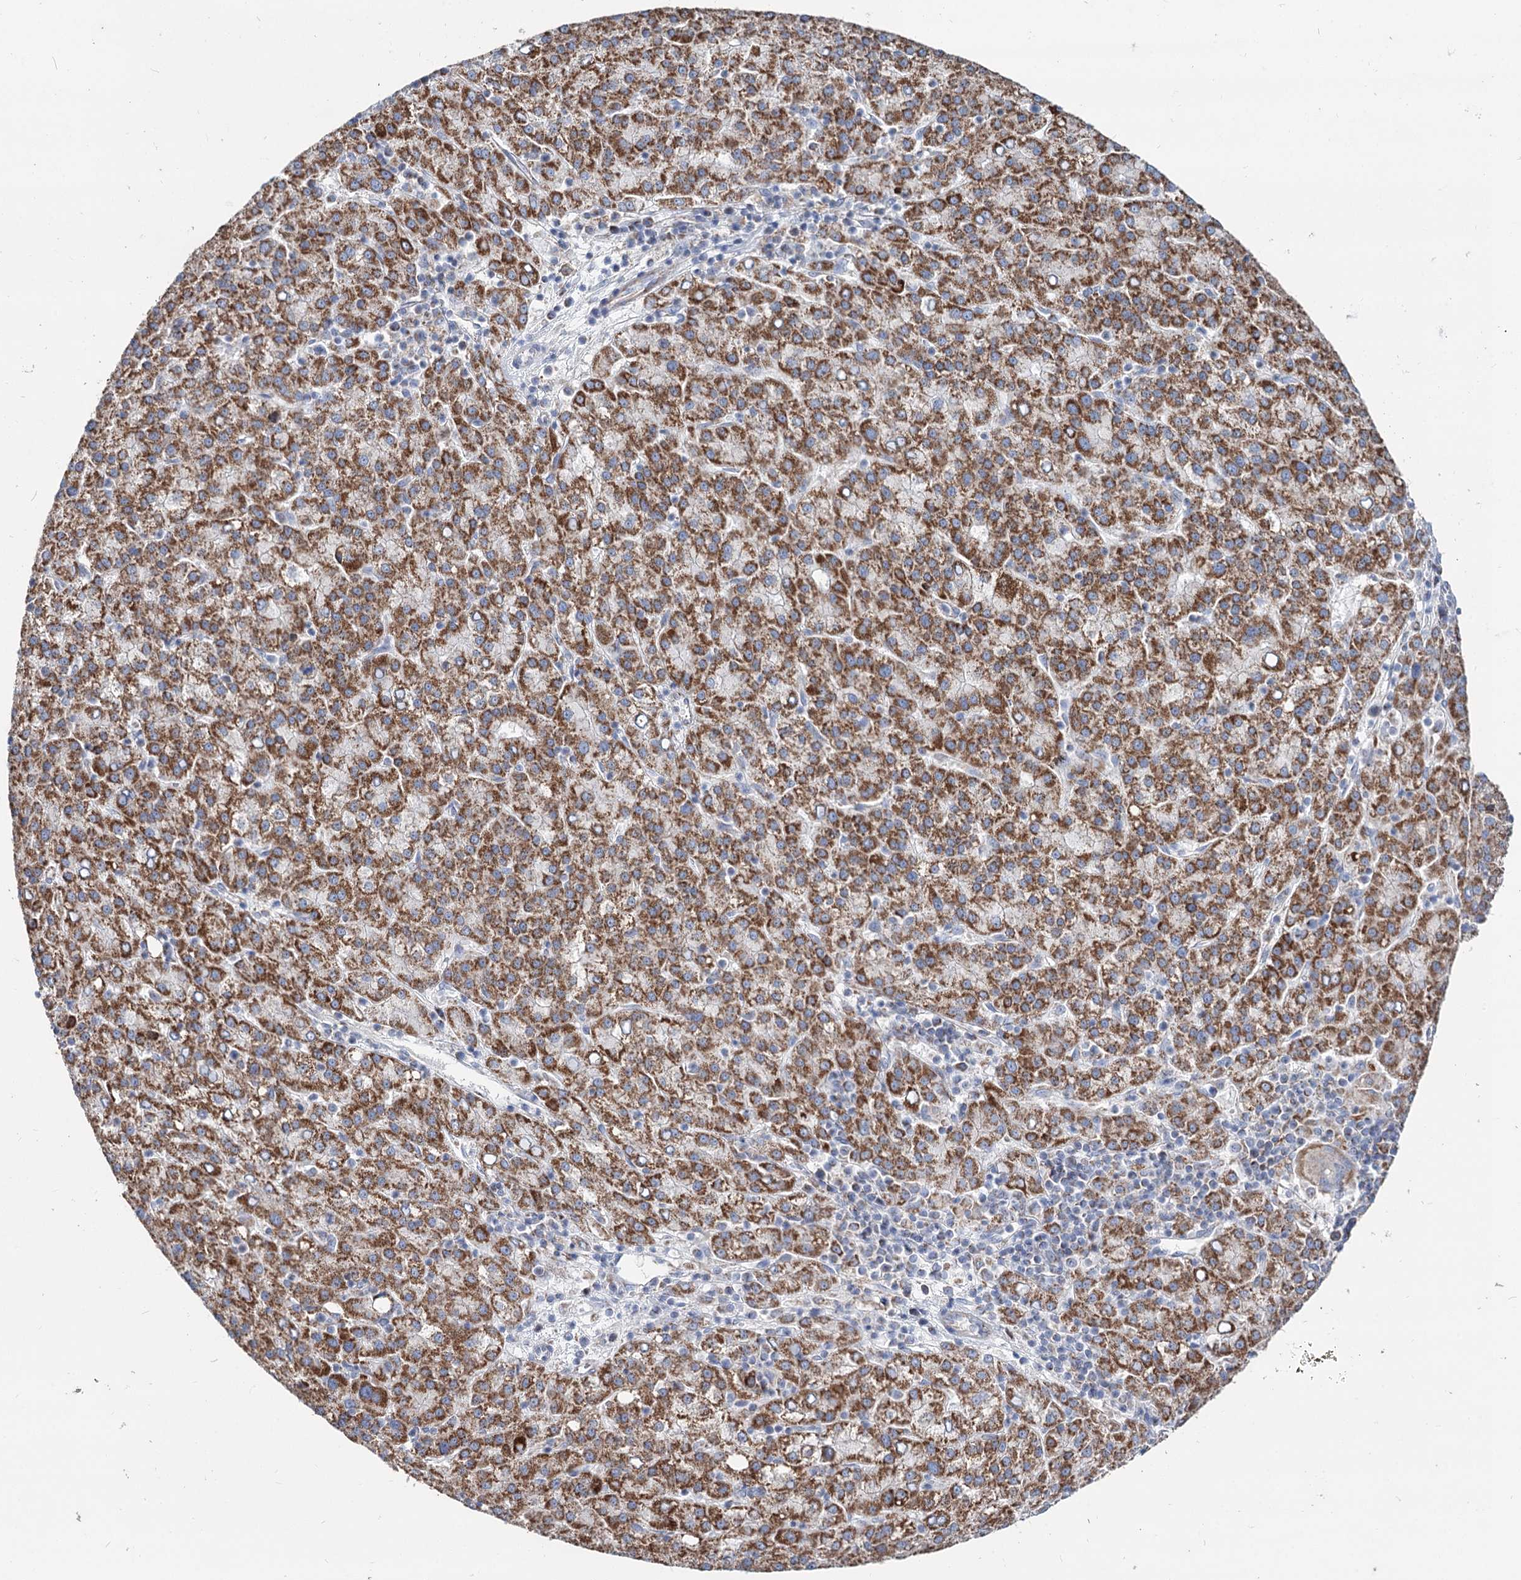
{"staining": {"intensity": "strong", "quantity": ">75%", "location": "cytoplasmic/membranous"}, "tissue": "liver cancer", "cell_type": "Tumor cells", "image_type": "cancer", "snomed": [{"axis": "morphology", "description": "Carcinoma, Hepatocellular, NOS"}, {"axis": "topography", "description": "Liver"}], "caption": "Strong cytoplasmic/membranous protein expression is appreciated in approximately >75% of tumor cells in liver cancer.", "gene": "MCCC2", "patient": {"sex": "female", "age": 58}}